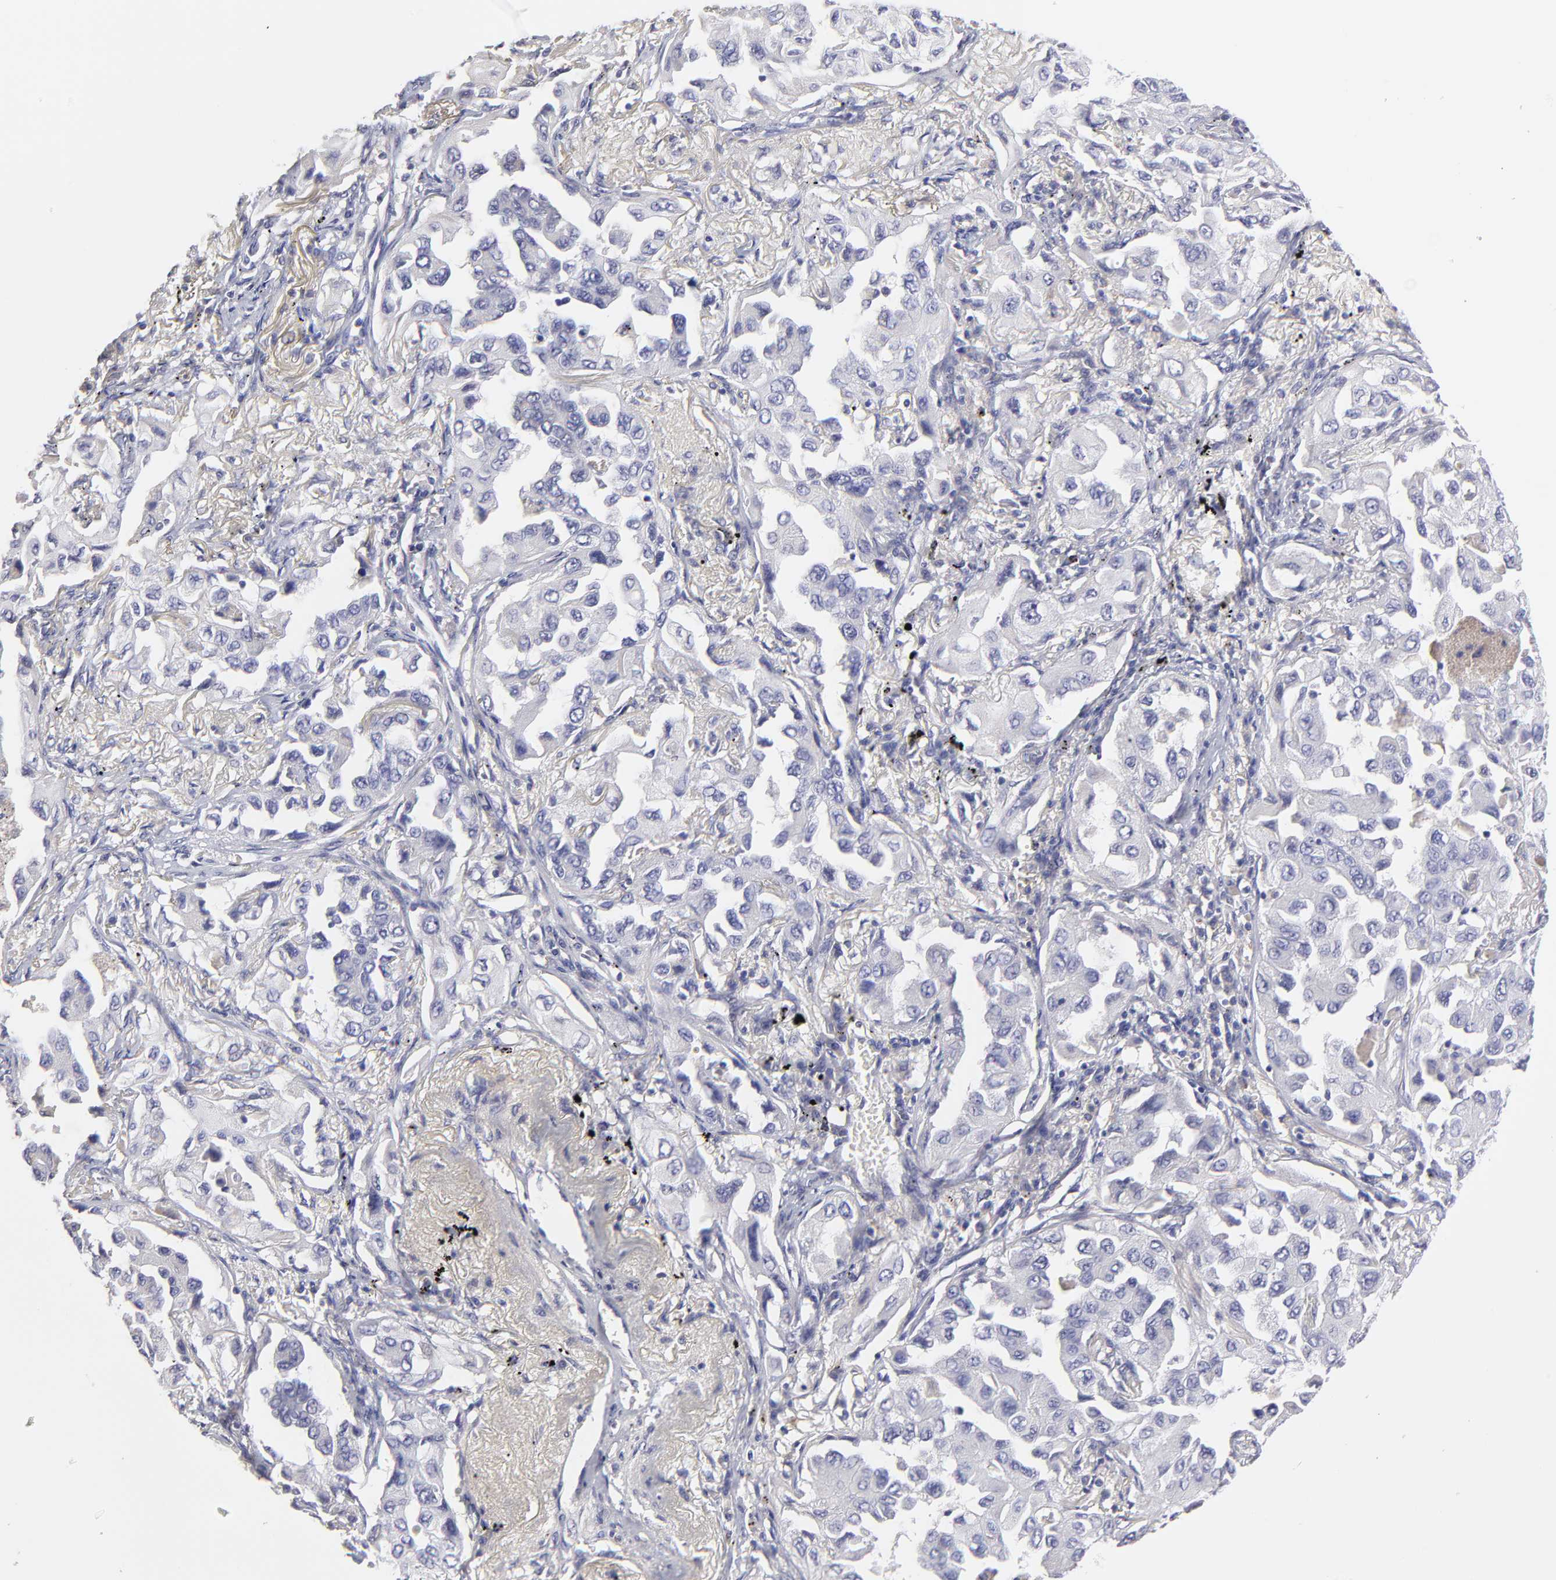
{"staining": {"intensity": "negative", "quantity": "none", "location": "none"}, "tissue": "lung cancer", "cell_type": "Tumor cells", "image_type": "cancer", "snomed": [{"axis": "morphology", "description": "Adenocarcinoma, NOS"}, {"axis": "topography", "description": "Lung"}], "caption": "Immunohistochemistry (IHC) of lung cancer exhibits no staining in tumor cells.", "gene": "BTG2", "patient": {"sex": "female", "age": 65}}